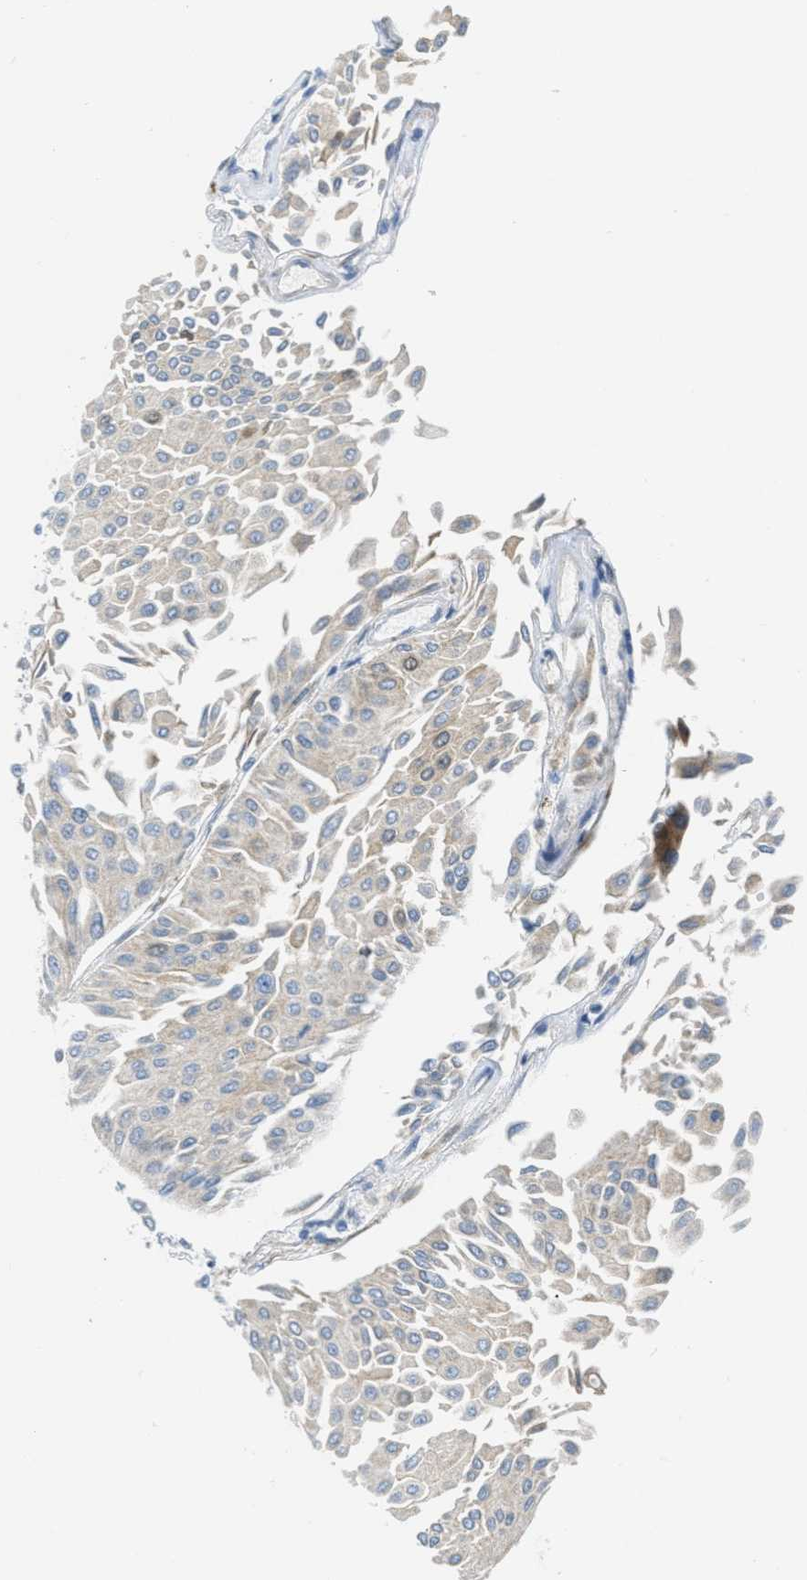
{"staining": {"intensity": "weak", "quantity": ">75%", "location": "cytoplasmic/membranous"}, "tissue": "urothelial cancer", "cell_type": "Tumor cells", "image_type": "cancer", "snomed": [{"axis": "morphology", "description": "Urothelial carcinoma, Low grade"}, {"axis": "topography", "description": "Urinary bladder"}], "caption": "Immunohistochemistry staining of low-grade urothelial carcinoma, which reveals low levels of weak cytoplasmic/membranous positivity in about >75% of tumor cells indicating weak cytoplasmic/membranous protein staining. The staining was performed using DAB (brown) for protein detection and nuclei were counterstained in hematoxylin (blue).", "gene": "ORC6", "patient": {"sex": "male", "age": 67}}